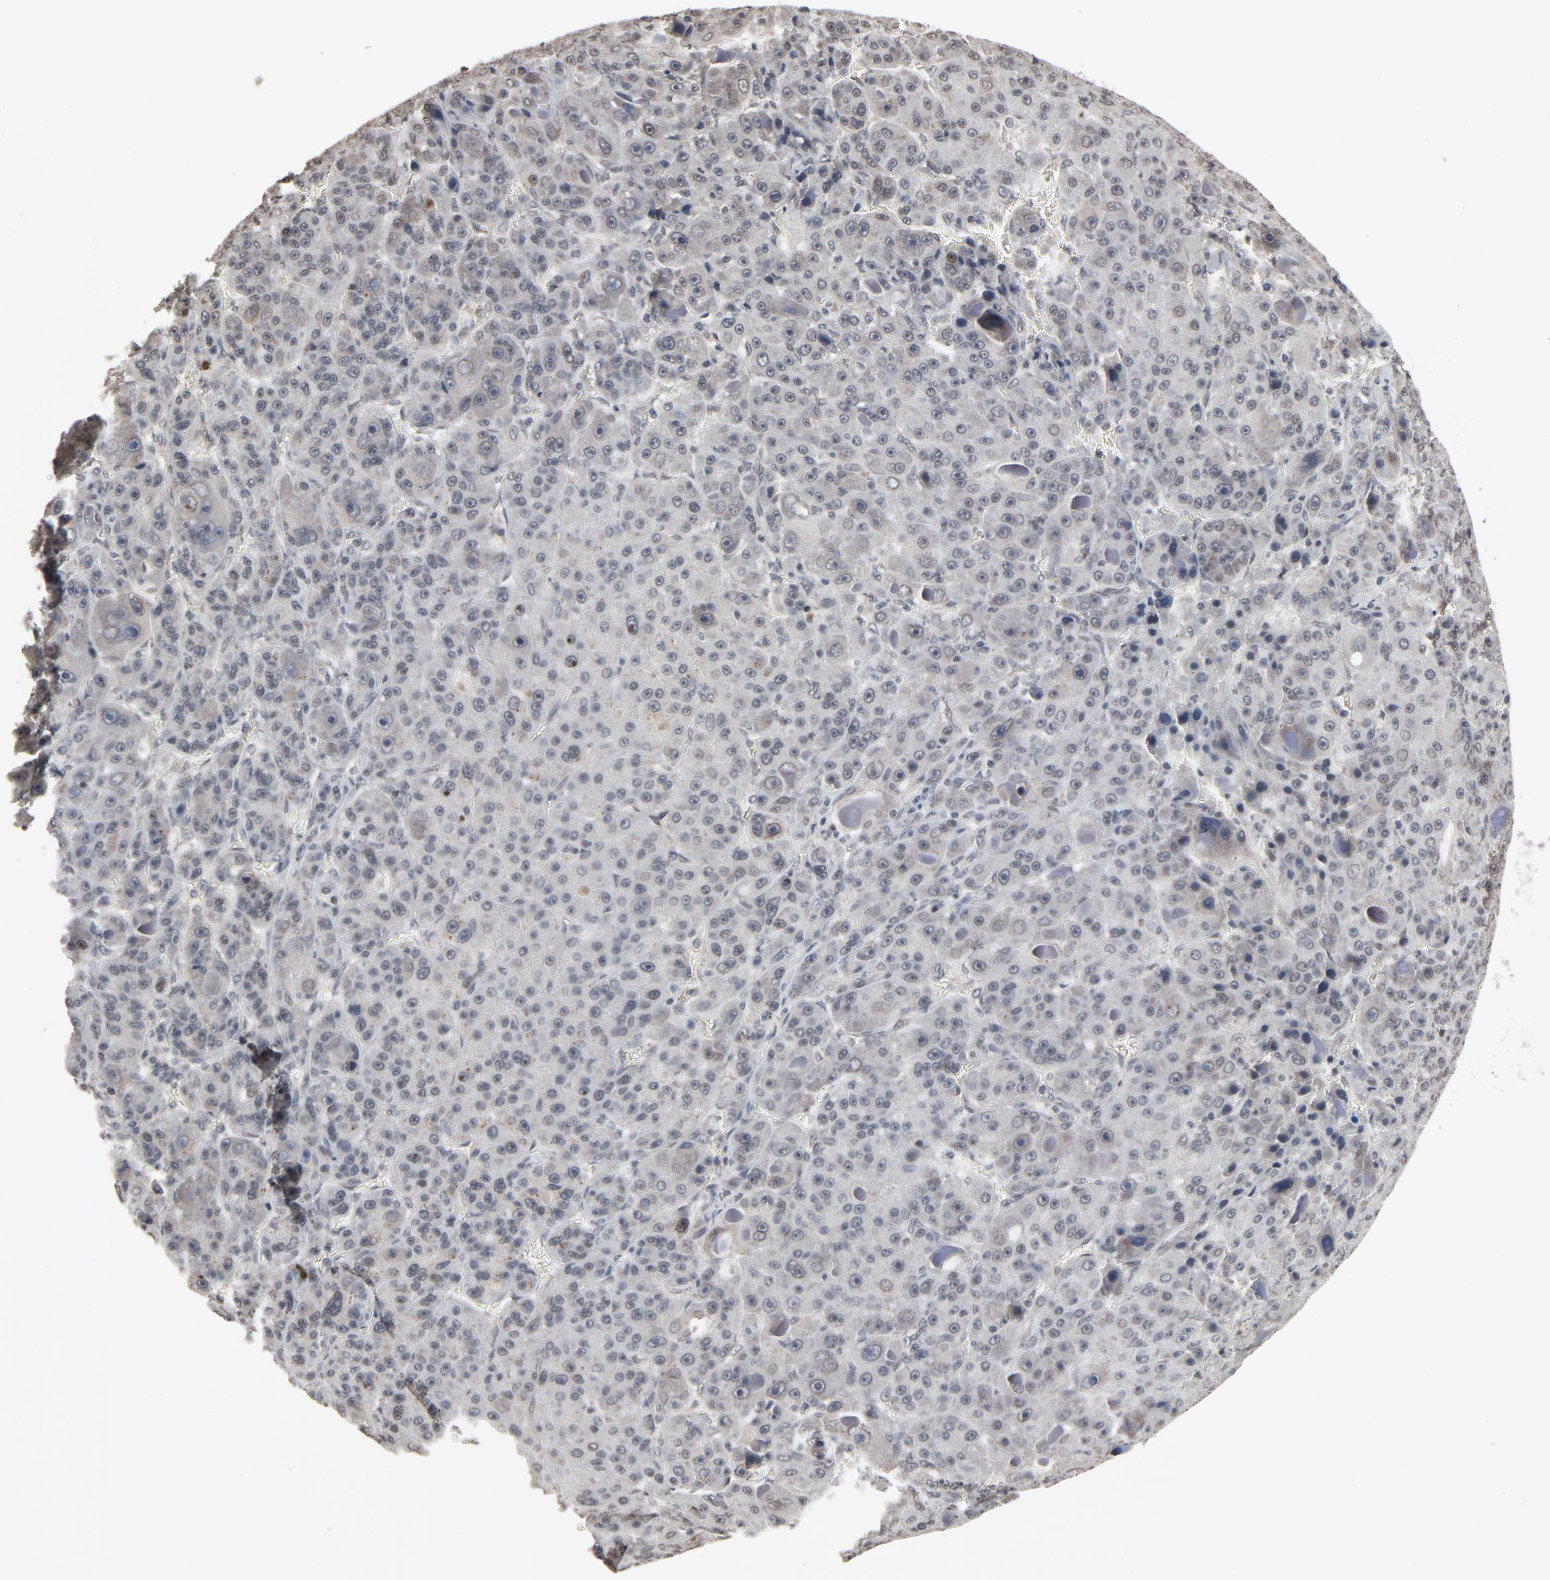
{"staining": {"intensity": "weak", "quantity": "<25%", "location": "nuclear"}, "tissue": "liver cancer", "cell_type": "Tumor cells", "image_type": "cancer", "snomed": [{"axis": "morphology", "description": "Carcinoma, Hepatocellular, NOS"}, {"axis": "topography", "description": "Liver"}], "caption": "Tumor cells are negative for protein expression in human liver hepatocellular carcinoma.", "gene": "POM121", "patient": {"sex": "male", "age": 76}}